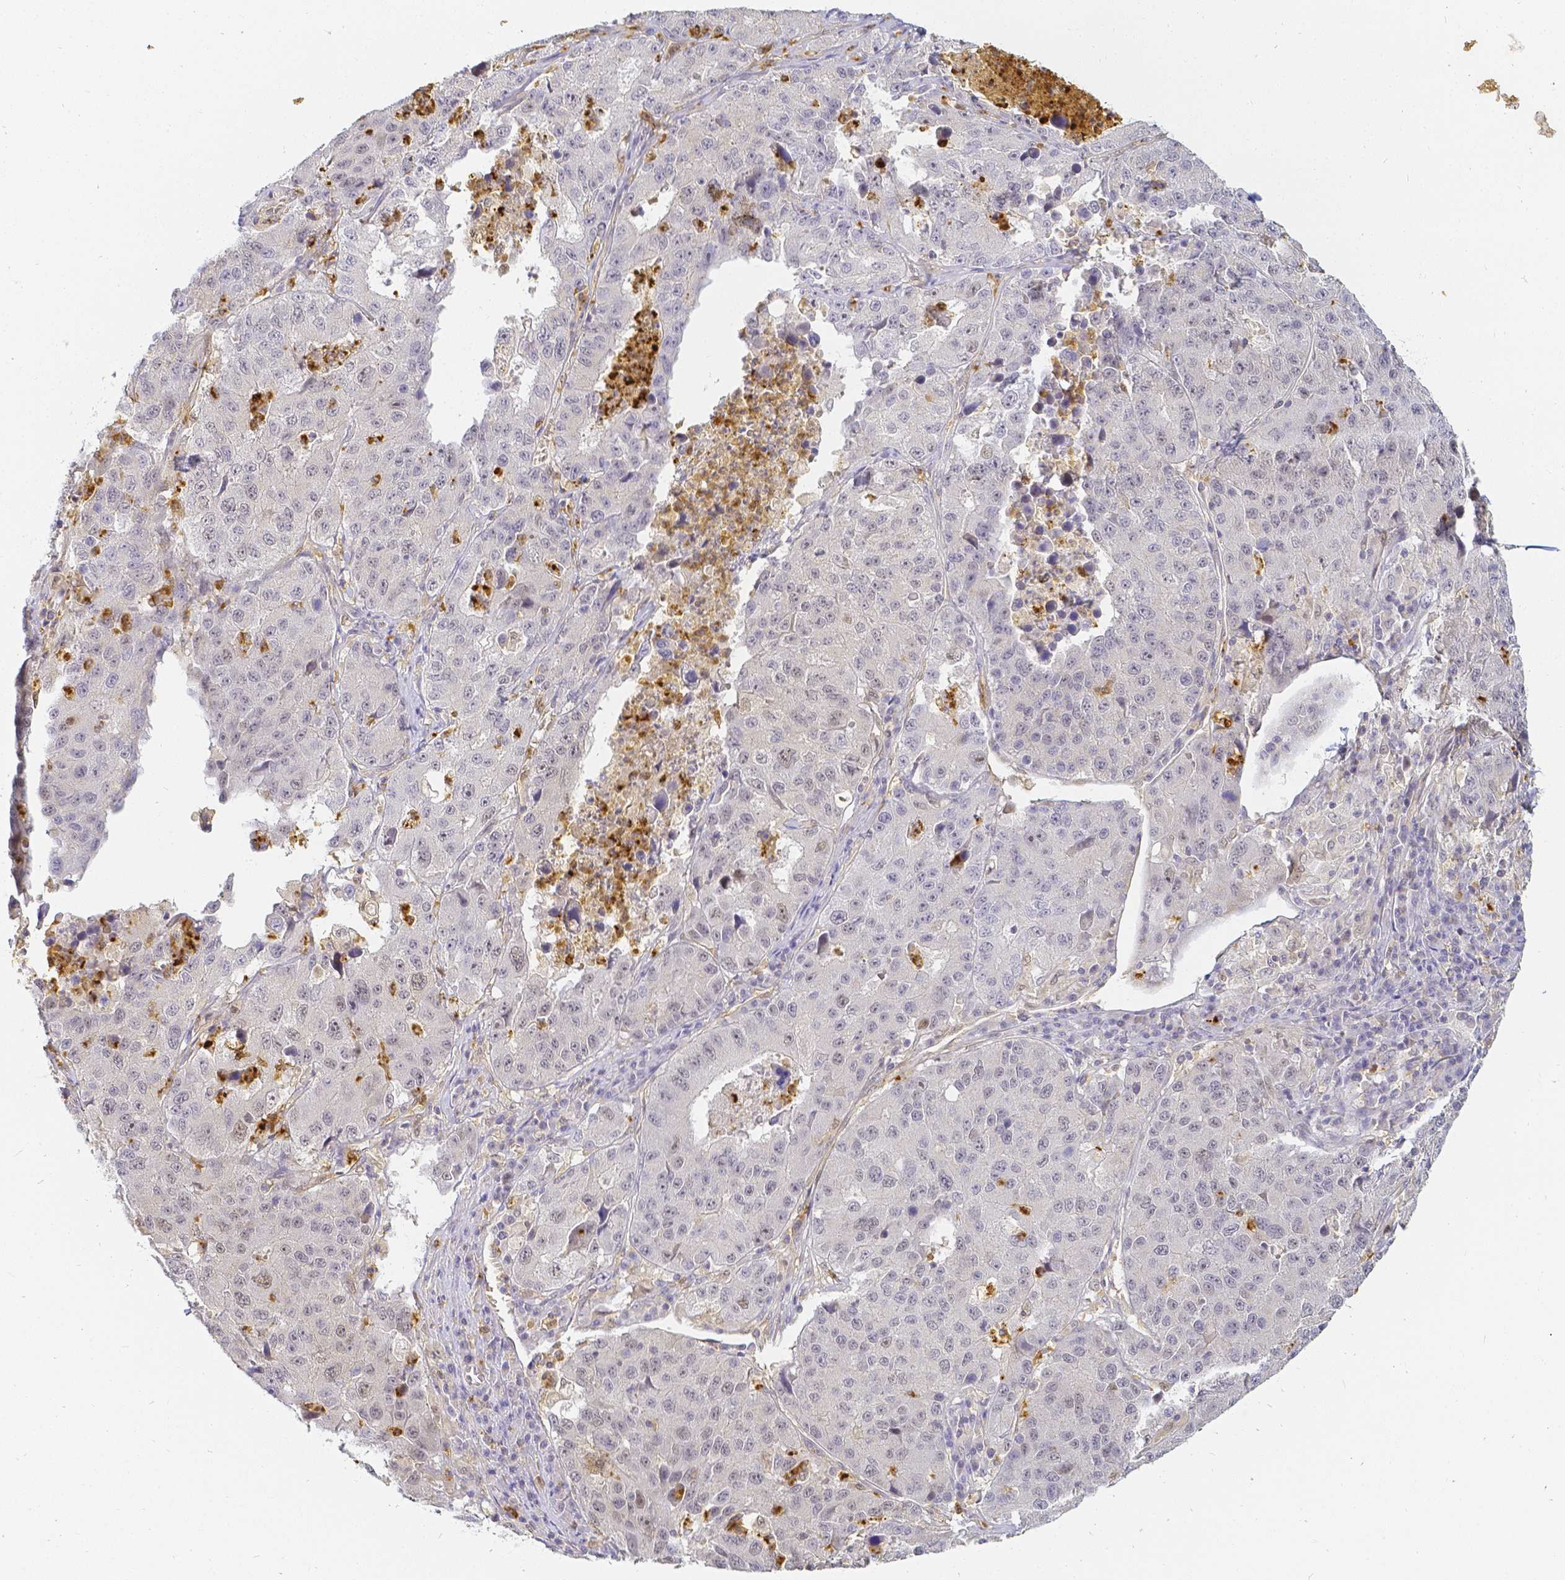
{"staining": {"intensity": "negative", "quantity": "none", "location": "none"}, "tissue": "stomach cancer", "cell_type": "Tumor cells", "image_type": "cancer", "snomed": [{"axis": "morphology", "description": "Adenocarcinoma, NOS"}, {"axis": "topography", "description": "Stomach"}], "caption": "This is an IHC micrograph of human stomach cancer. There is no positivity in tumor cells.", "gene": "KCNH1", "patient": {"sex": "male", "age": 71}}